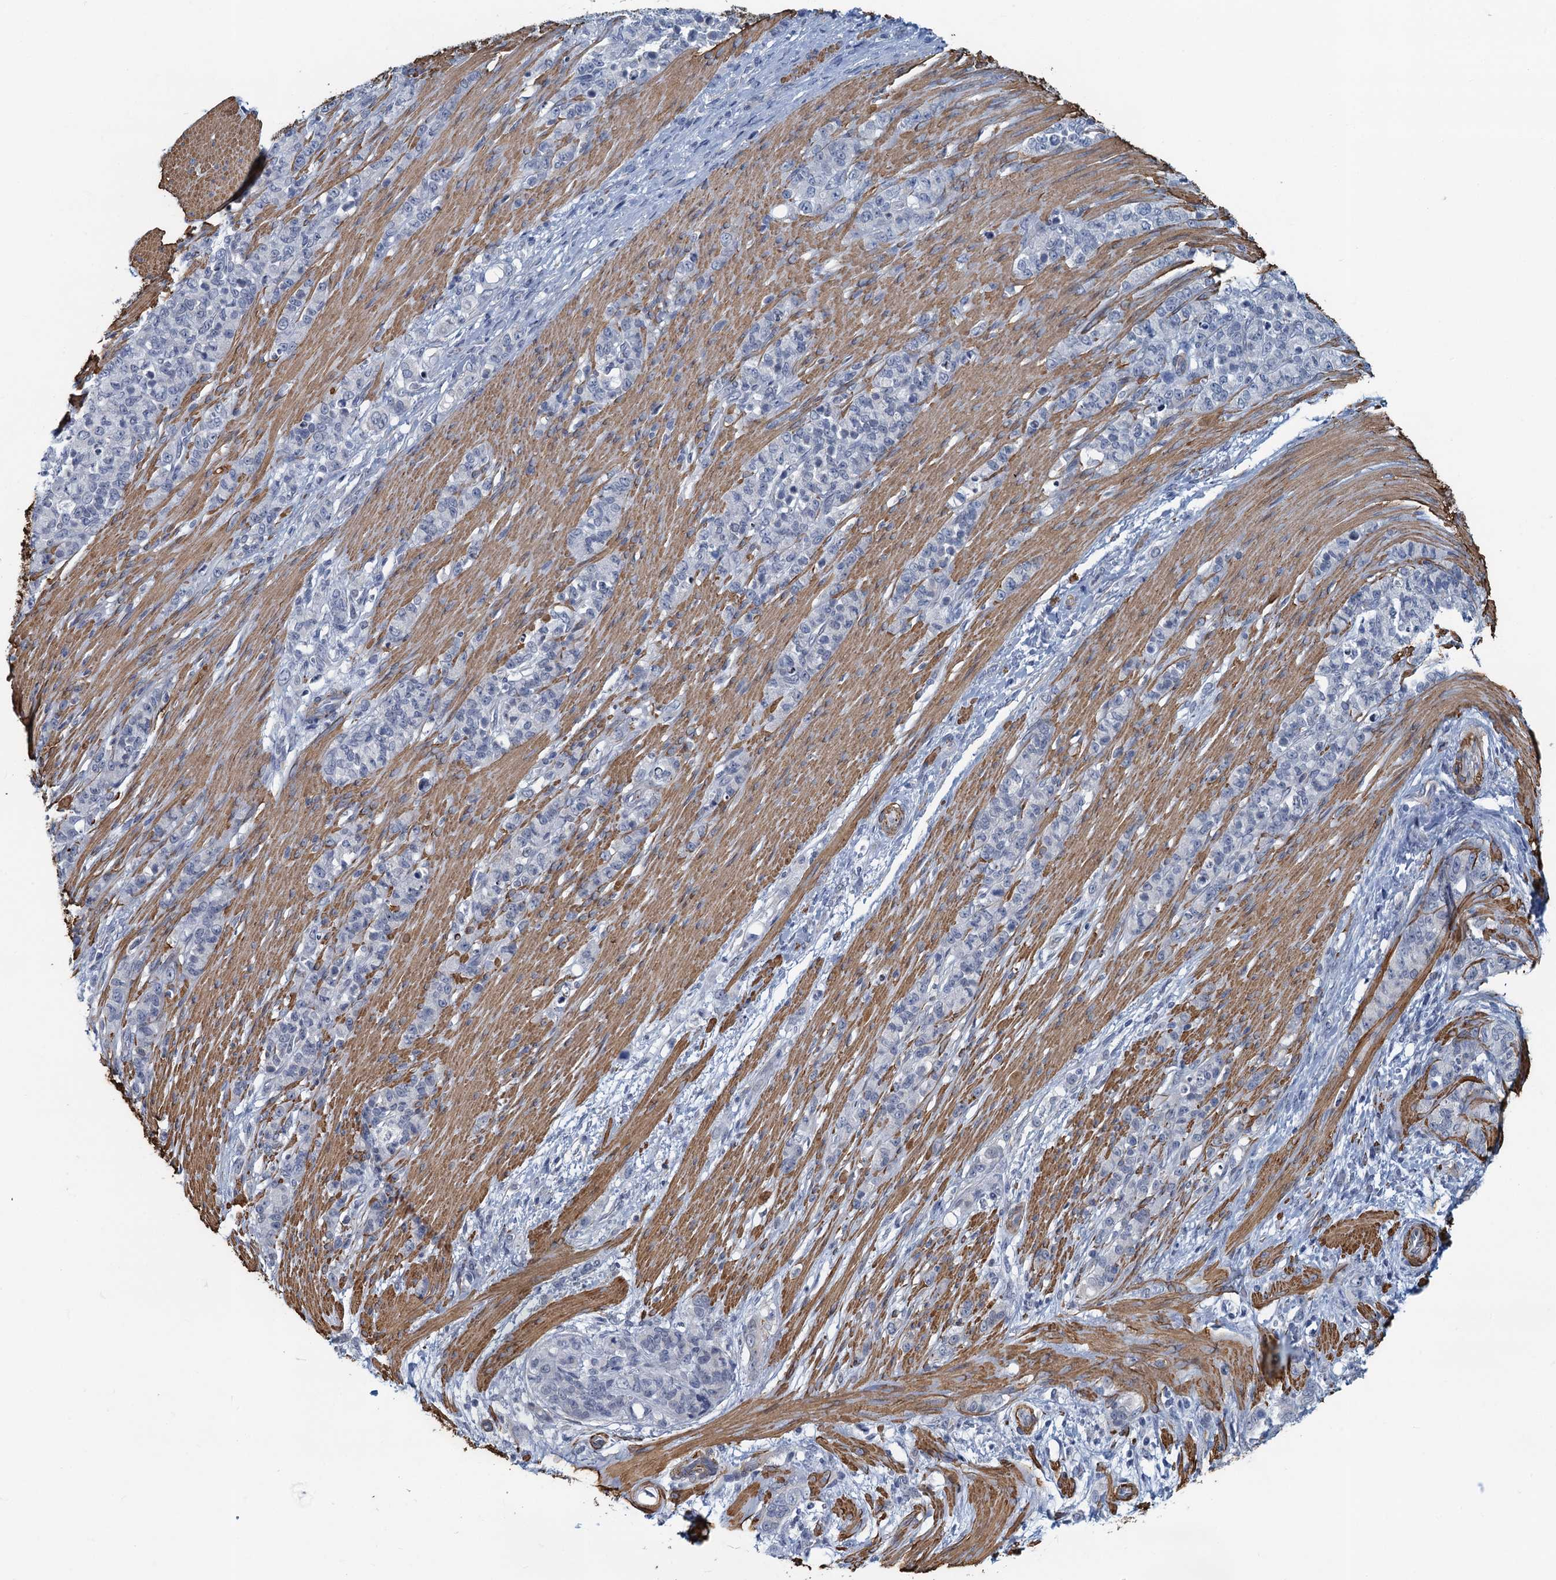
{"staining": {"intensity": "negative", "quantity": "none", "location": "none"}, "tissue": "stomach cancer", "cell_type": "Tumor cells", "image_type": "cancer", "snomed": [{"axis": "morphology", "description": "Adenocarcinoma, NOS"}, {"axis": "topography", "description": "Stomach"}], "caption": "DAB (3,3'-diaminobenzidine) immunohistochemical staining of adenocarcinoma (stomach) displays no significant expression in tumor cells.", "gene": "ALG2", "patient": {"sex": "female", "age": 79}}